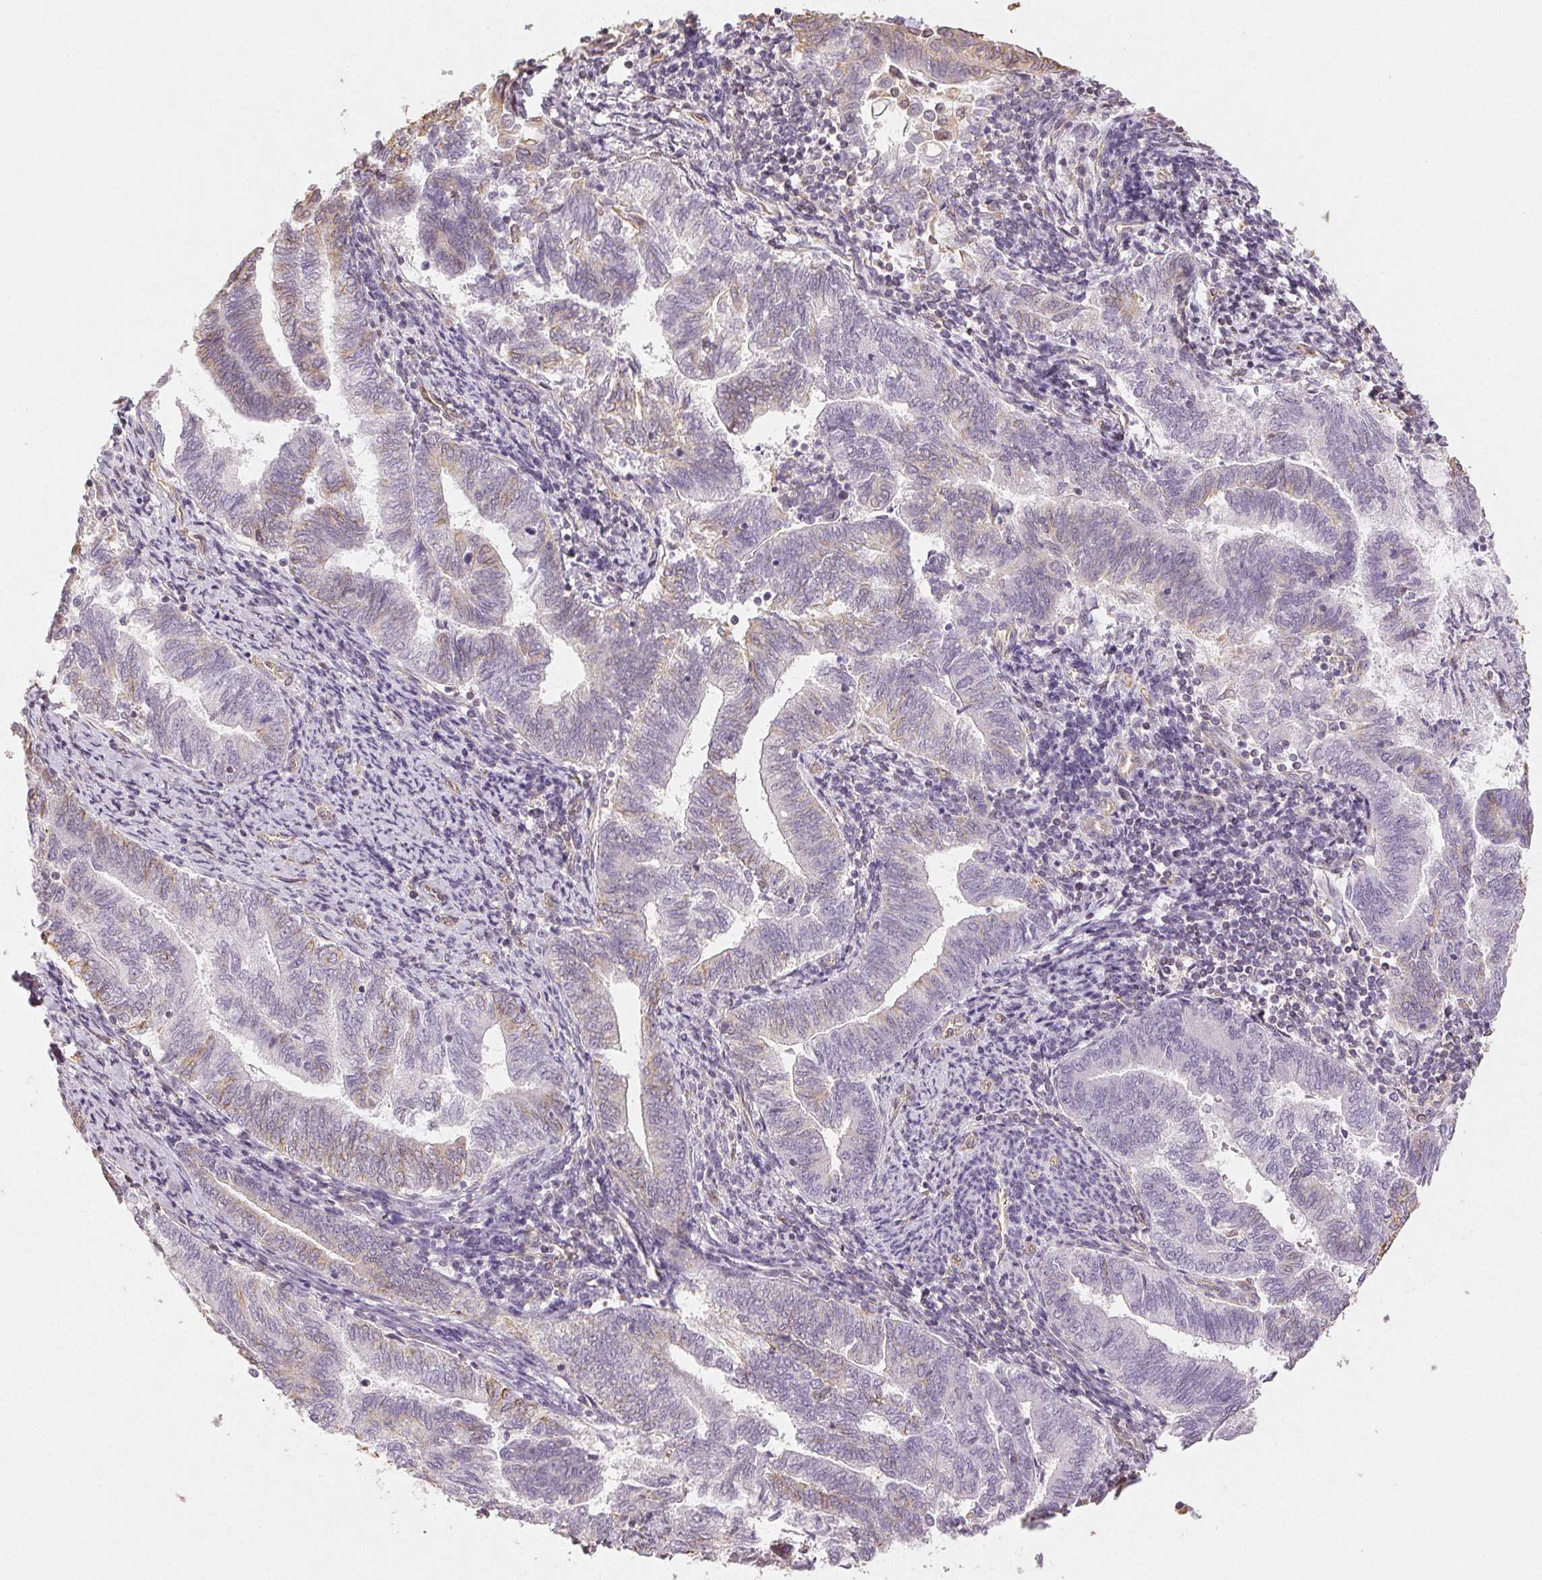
{"staining": {"intensity": "weak", "quantity": "<25%", "location": "cytoplasmic/membranous"}, "tissue": "endometrial cancer", "cell_type": "Tumor cells", "image_type": "cancer", "snomed": [{"axis": "morphology", "description": "Adenocarcinoma, NOS"}, {"axis": "topography", "description": "Endometrium"}], "caption": "Histopathology image shows no protein staining in tumor cells of endometrial adenocarcinoma tissue.", "gene": "COL7A1", "patient": {"sex": "female", "age": 65}}